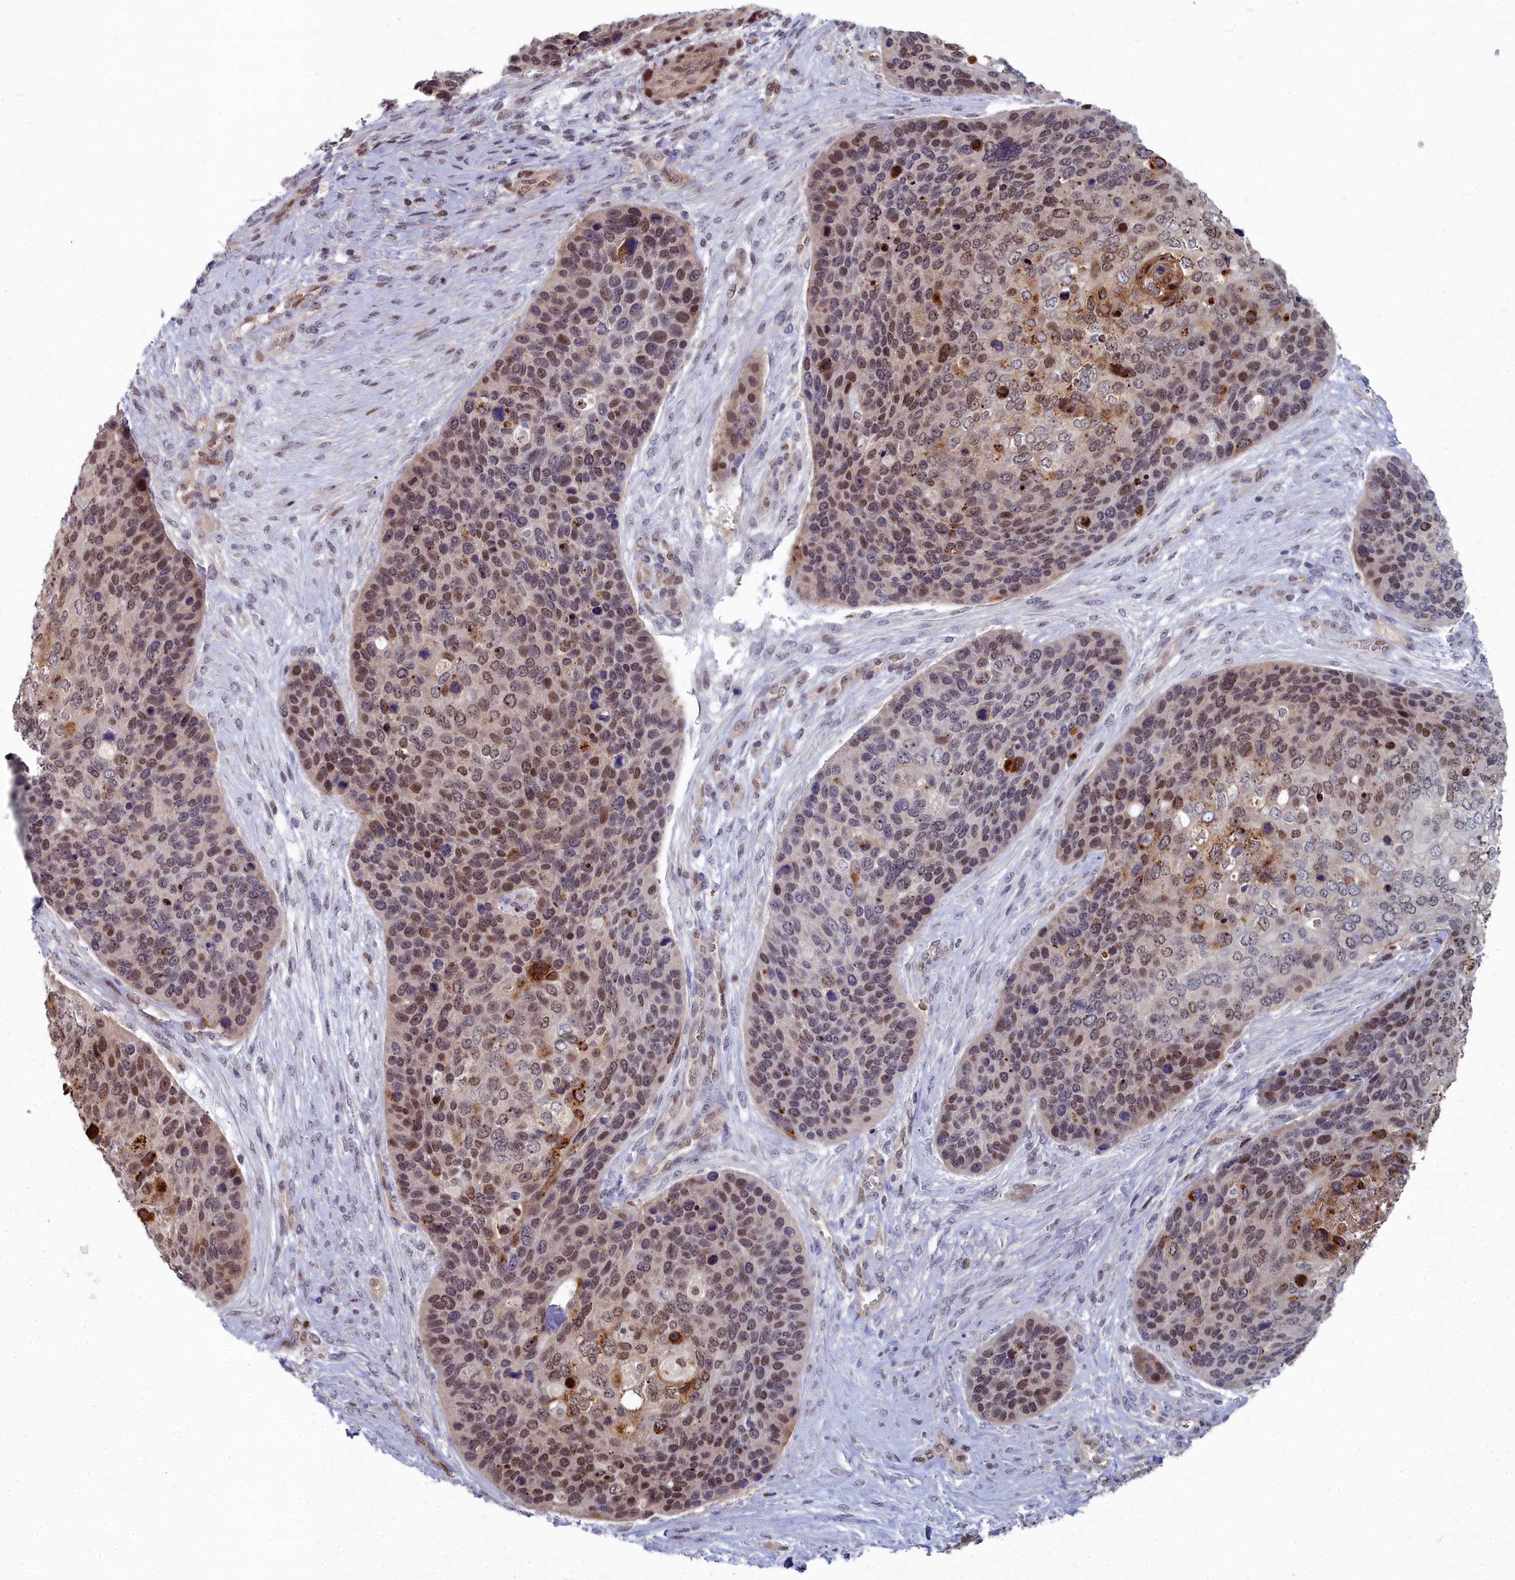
{"staining": {"intensity": "moderate", "quantity": ">75%", "location": "nuclear"}, "tissue": "skin cancer", "cell_type": "Tumor cells", "image_type": "cancer", "snomed": [{"axis": "morphology", "description": "Basal cell carcinoma"}, {"axis": "topography", "description": "Skin"}], "caption": "High-magnification brightfield microscopy of basal cell carcinoma (skin) stained with DAB (3,3'-diaminobenzidine) (brown) and counterstained with hematoxylin (blue). tumor cells exhibit moderate nuclear expression is seen in about>75% of cells.", "gene": "RPS27A", "patient": {"sex": "female", "age": 74}}